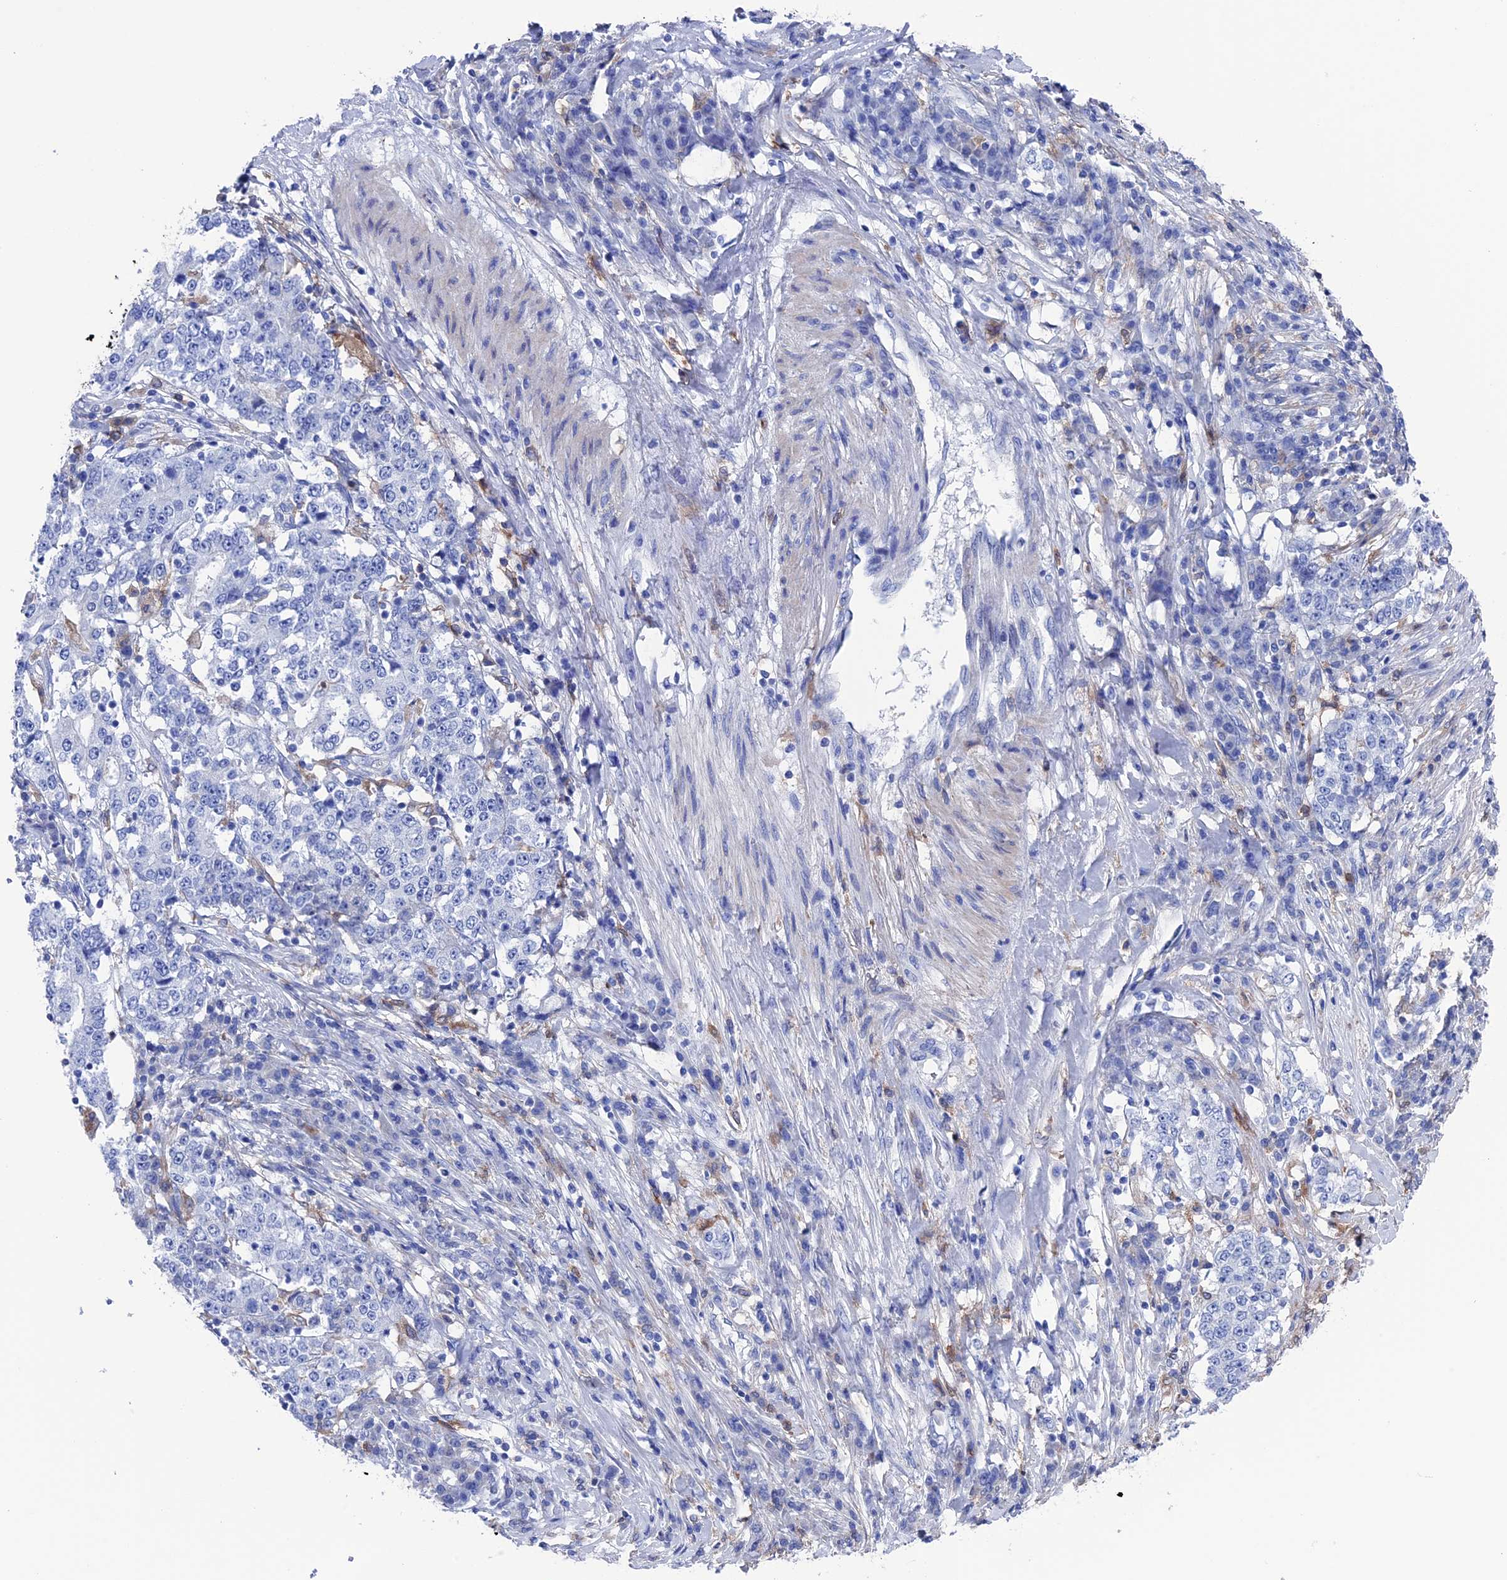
{"staining": {"intensity": "negative", "quantity": "none", "location": "none"}, "tissue": "stomach cancer", "cell_type": "Tumor cells", "image_type": "cancer", "snomed": [{"axis": "morphology", "description": "Adenocarcinoma, NOS"}, {"axis": "topography", "description": "Stomach"}], "caption": "This is an IHC photomicrograph of human stomach cancer (adenocarcinoma). There is no staining in tumor cells.", "gene": "TYROBP", "patient": {"sex": "male", "age": 59}}